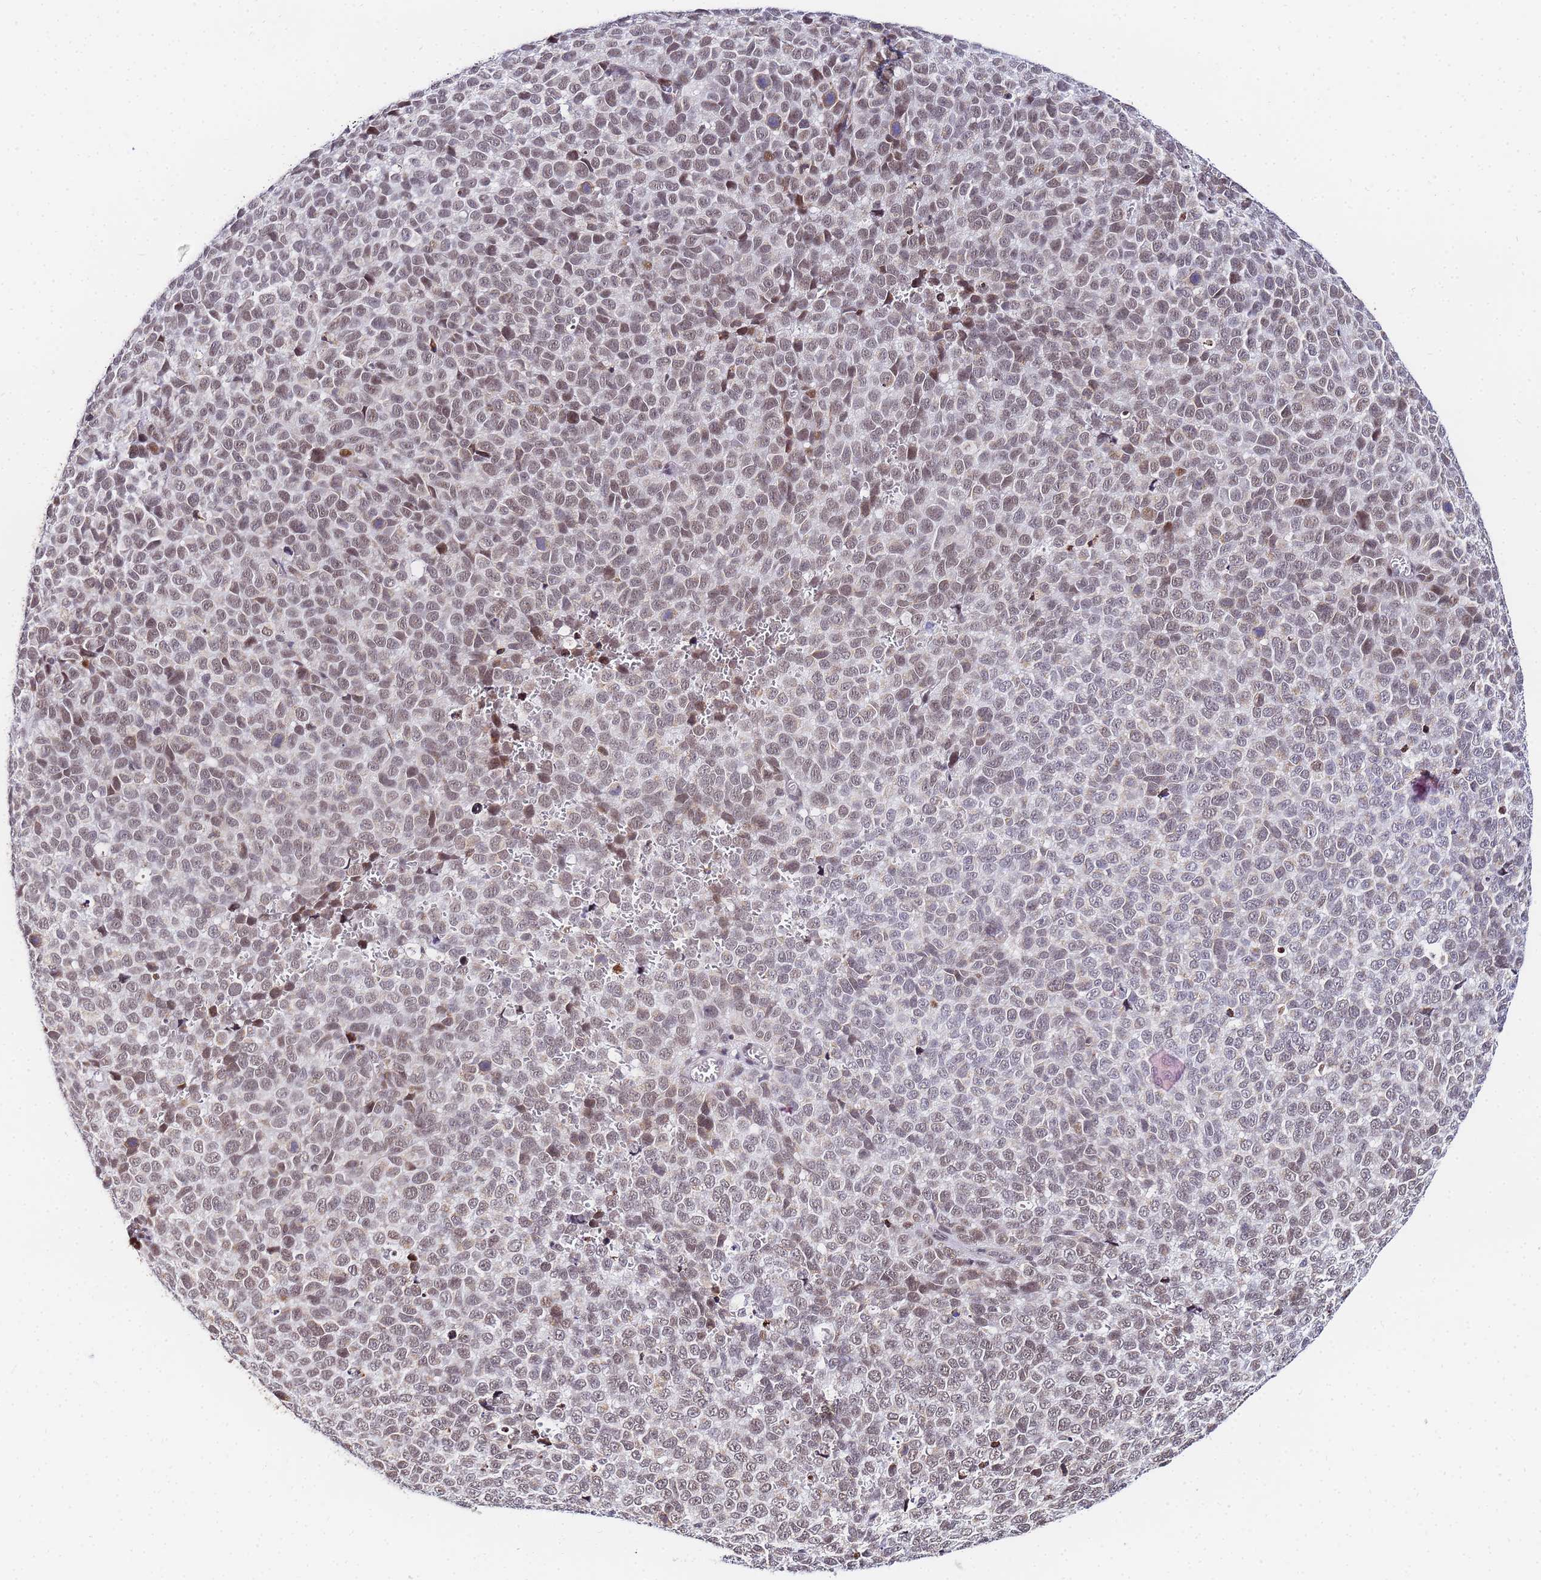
{"staining": {"intensity": "weak", "quantity": ">75%", "location": "nuclear"}, "tissue": "melanoma", "cell_type": "Tumor cells", "image_type": "cancer", "snomed": [{"axis": "morphology", "description": "Malignant melanoma, NOS"}, {"axis": "topography", "description": "Nose, NOS"}], "caption": "A brown stain labels weak nuclear expression of a protein in malignant melanoma tumor cells. (DAB (3,3'-diaminobenzidine) IHC with brightfield microscopy, high magnification).", "gene": "CKMT1A", "patient": {"sex": "female", "age": 48}}